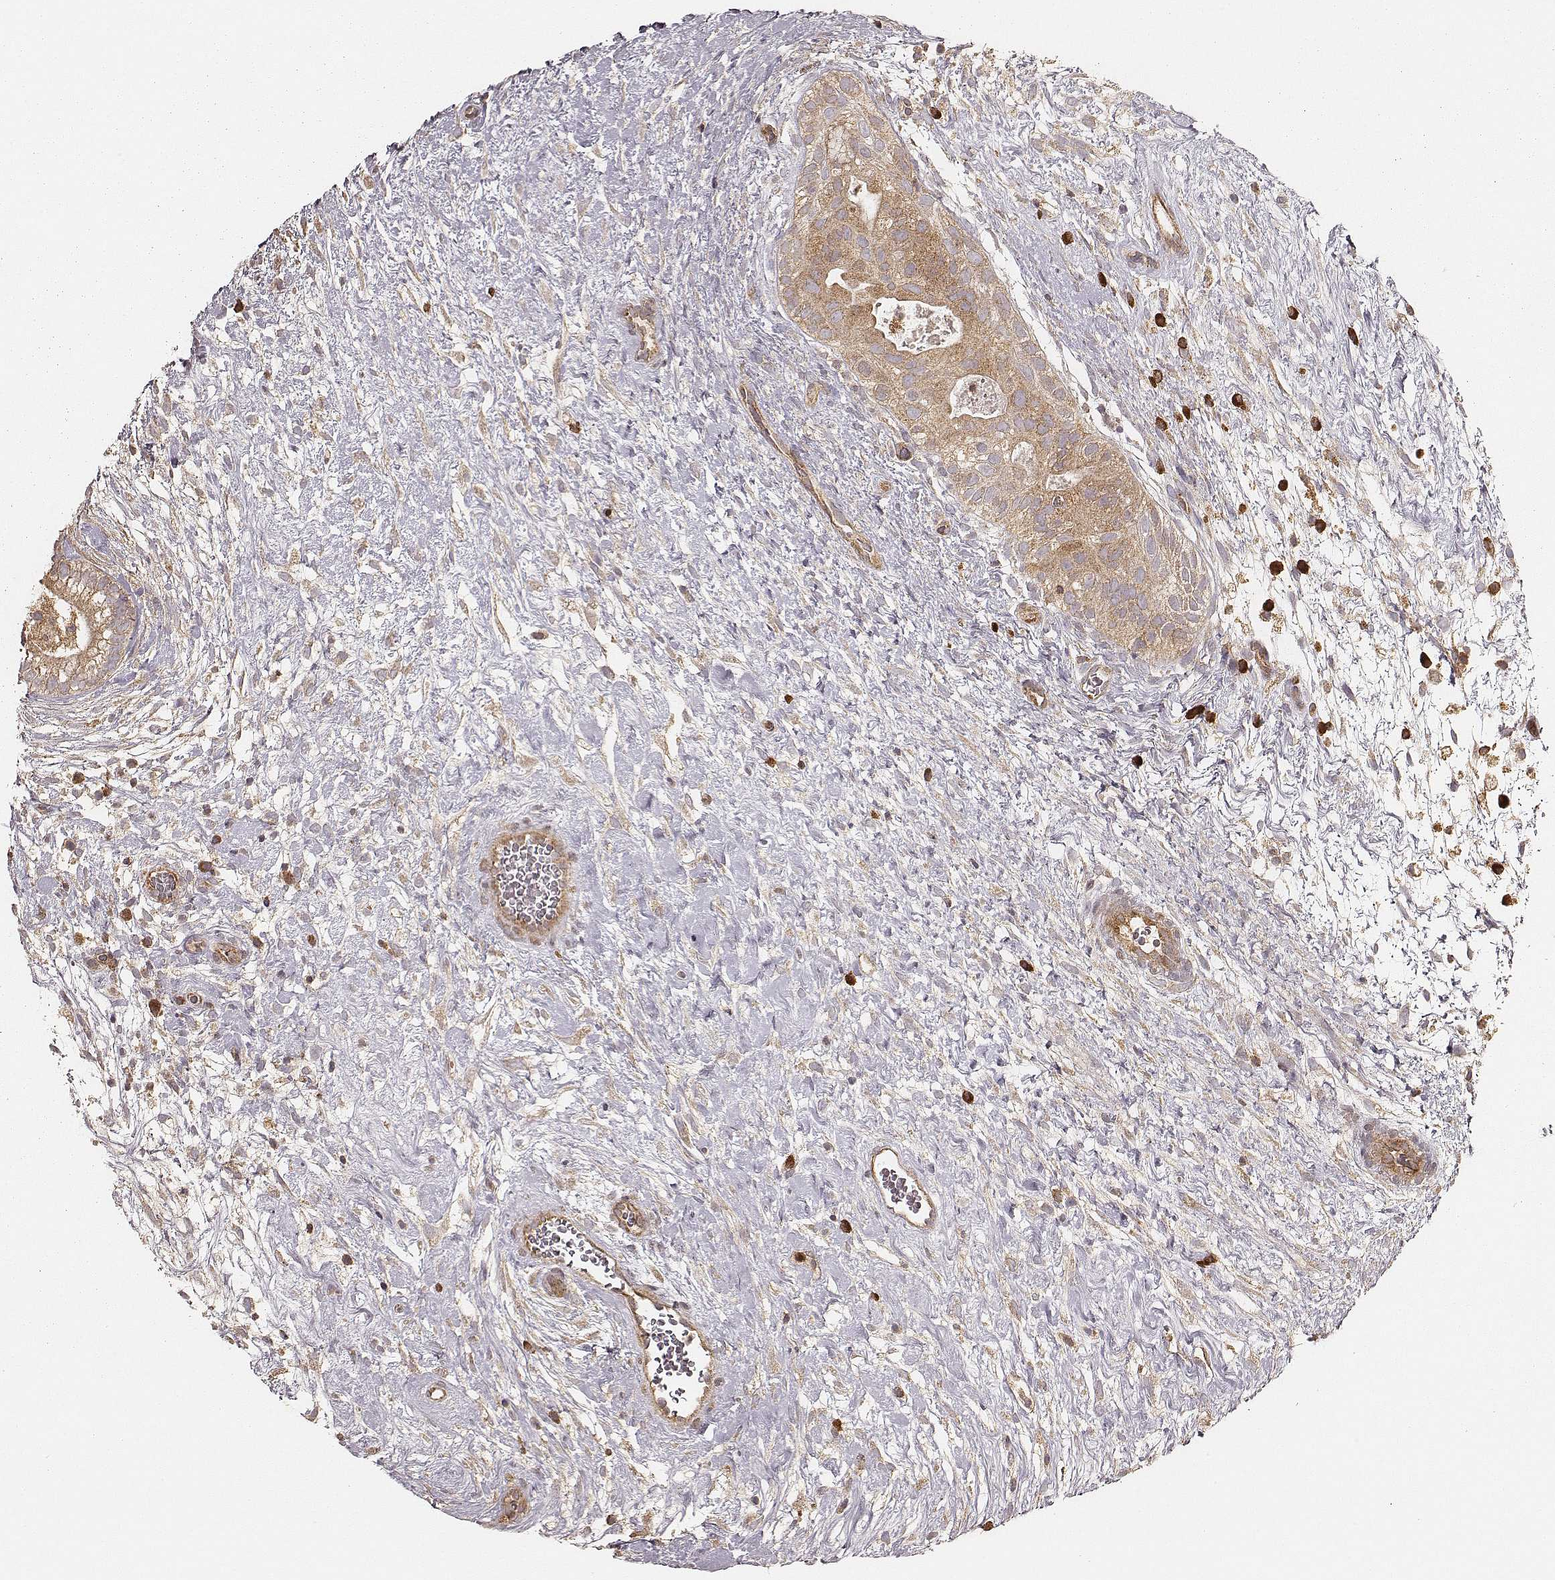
{"staining": {"intensity": "moderate", "quantity": ">75%", "location": "cytoplasmic/membranous"}, "tissue": "testis cancer", "cell_type": "Tumor cells", "image_type": "cancer", "snomed": [{"axis": "morphology", "description": "Normal tissue, NOS"}, {"axis": "morphology", "description": "Carcinoma, Embryonal, NOS"}, {"axis": "topography", "description": "Testis"}], "caption": "A brown stain shows moderate cytoplasmic/membranous expression of a protein in human testis embryonal carcinoma tumor cells.", "gene": "CARS1", "patient": {"sex": "male", "age": 32}}